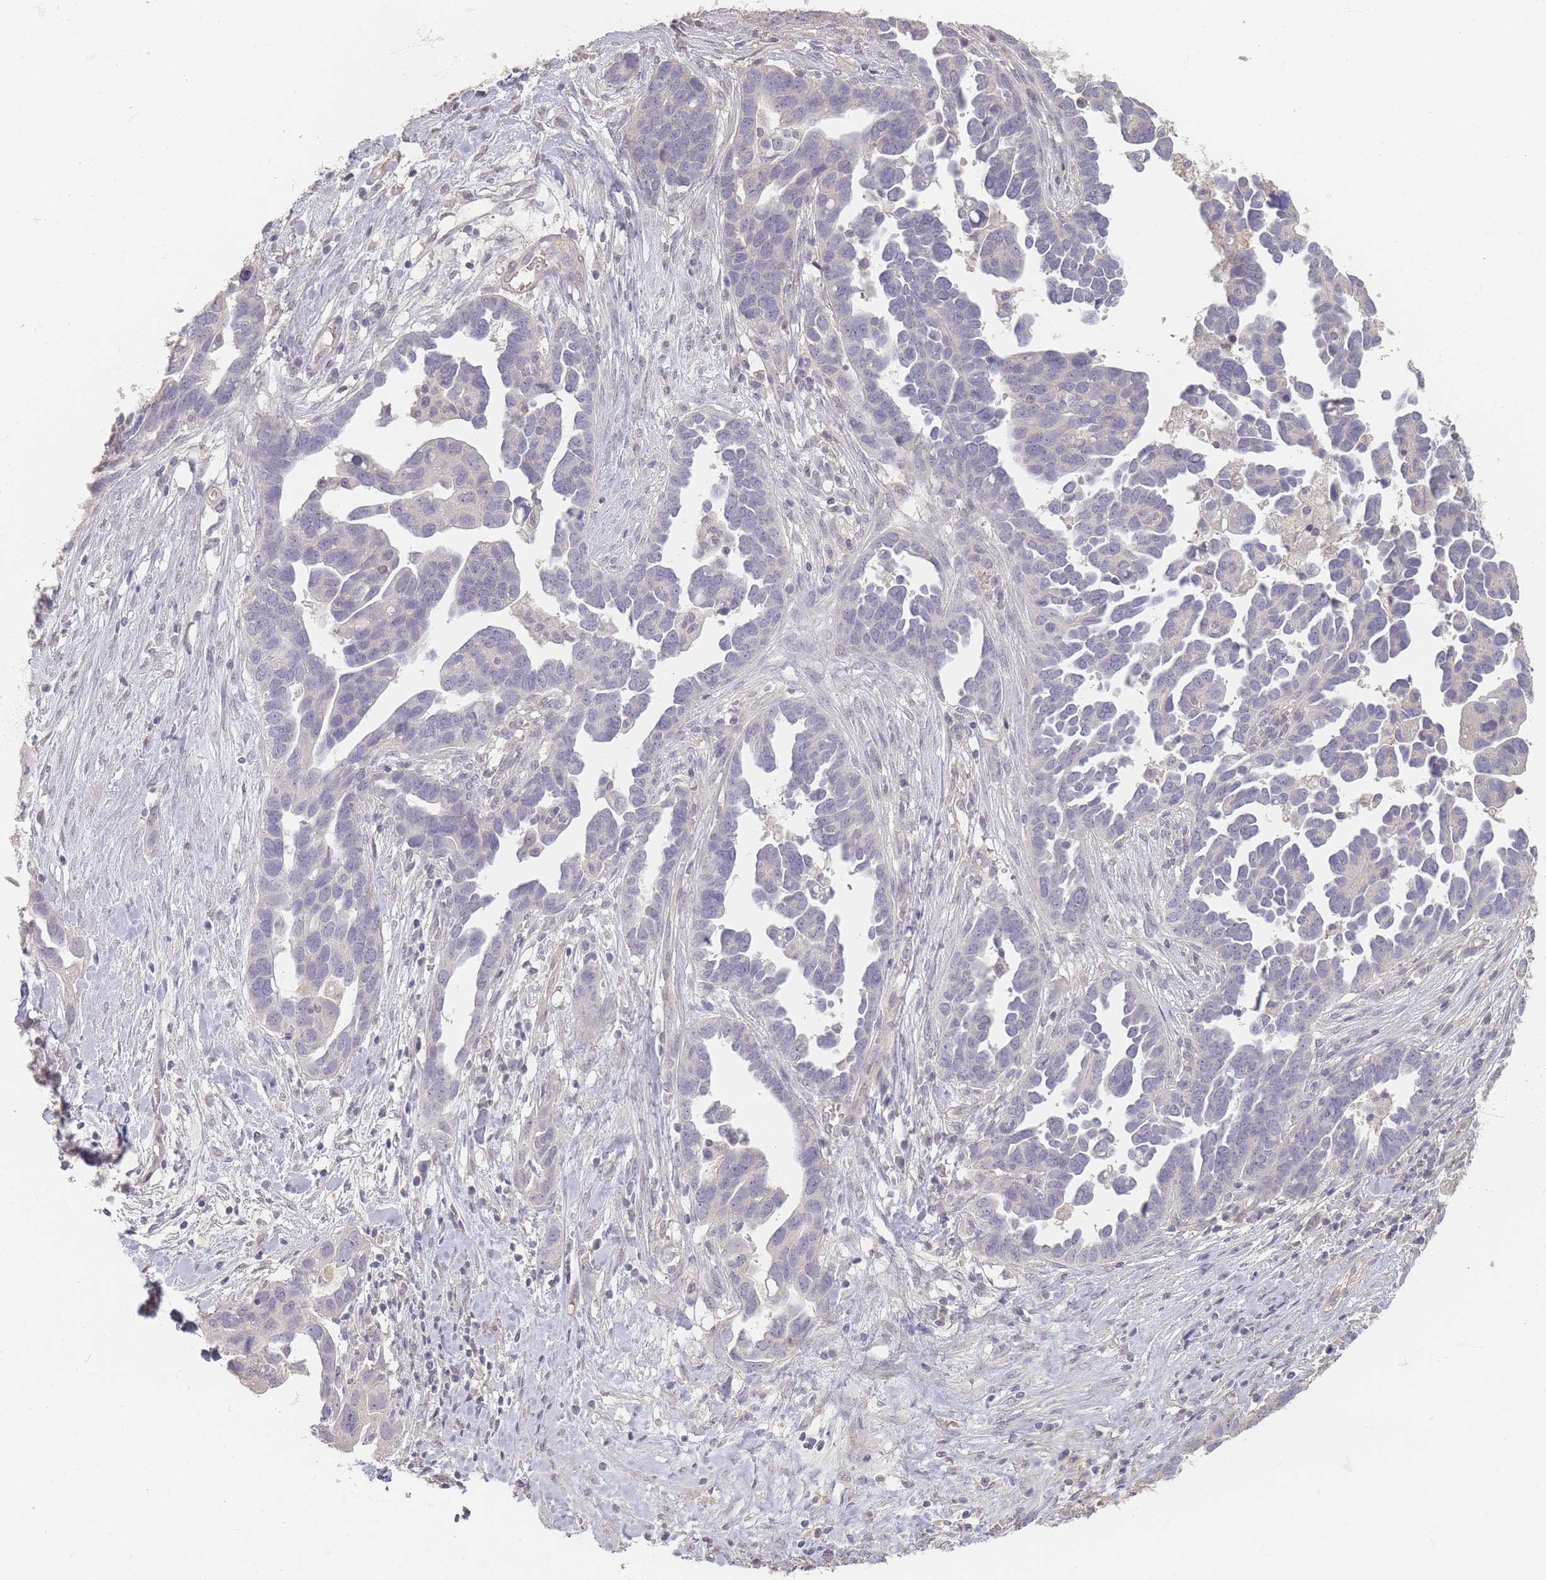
{"staining": {"intensity": "negative", "quantity": "none", "location": "none"}, "tissue": "ovarian cancer", "cell_type": "Tumor cells", "image_type": "cancer", "snomed": [{"axis": "morphology", "description": "Cystadenocarcinoma, serous, NOS"}, {"axis": "topography", "description": "Ovary"}], "caption": "A high-resolution histopathology image shows immunohistochemistry (IHC) staining of serous cystadenocarcinoma (ovarian), which shows no significant staining in tumor cells.", "gene": "RFTN1", "patient": {"sex": "female", "age": 54}}